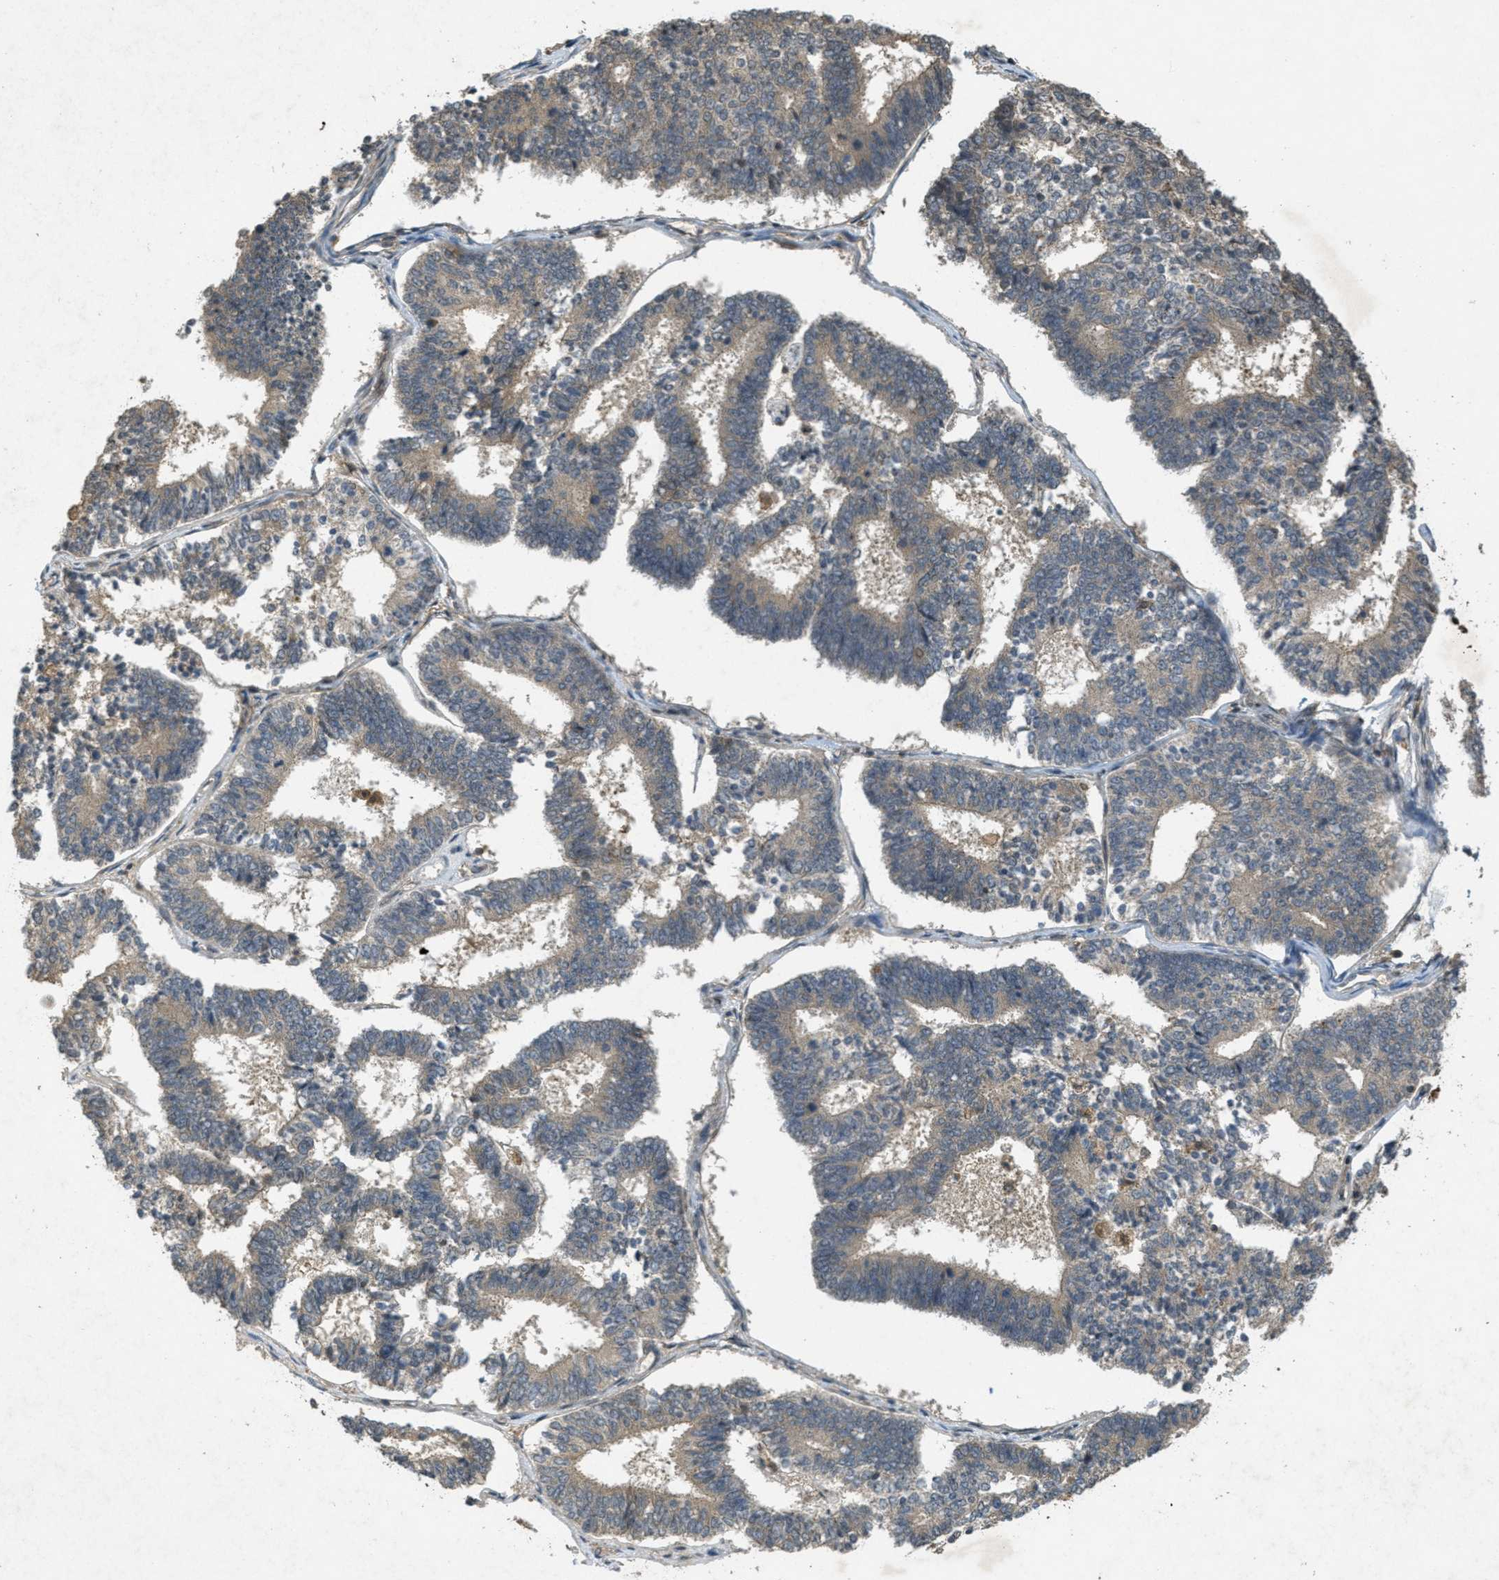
{"staining": {"intensity": "weak", "quantity": ">75%", "location": "cytoplasmic/membranous"}, "tissue": "endometrial cancer", "cell_type": "Tumor cells", "image_type": "cancer", "snomed": [{"axis": "morphology", "description": "Adenocarcinoma, NOS"}, {"axis": "topography", "description": "Endometrium"}], "caption": "This micrograph reveals immunohistochemistry (IHC) staining of endometrial adenocarcinoma, with low weak cytoplasmic/membranous staining in about >75% of tumor cells.", "gene": "ATG7", "patient": {"sex": "female", "age": 70}}